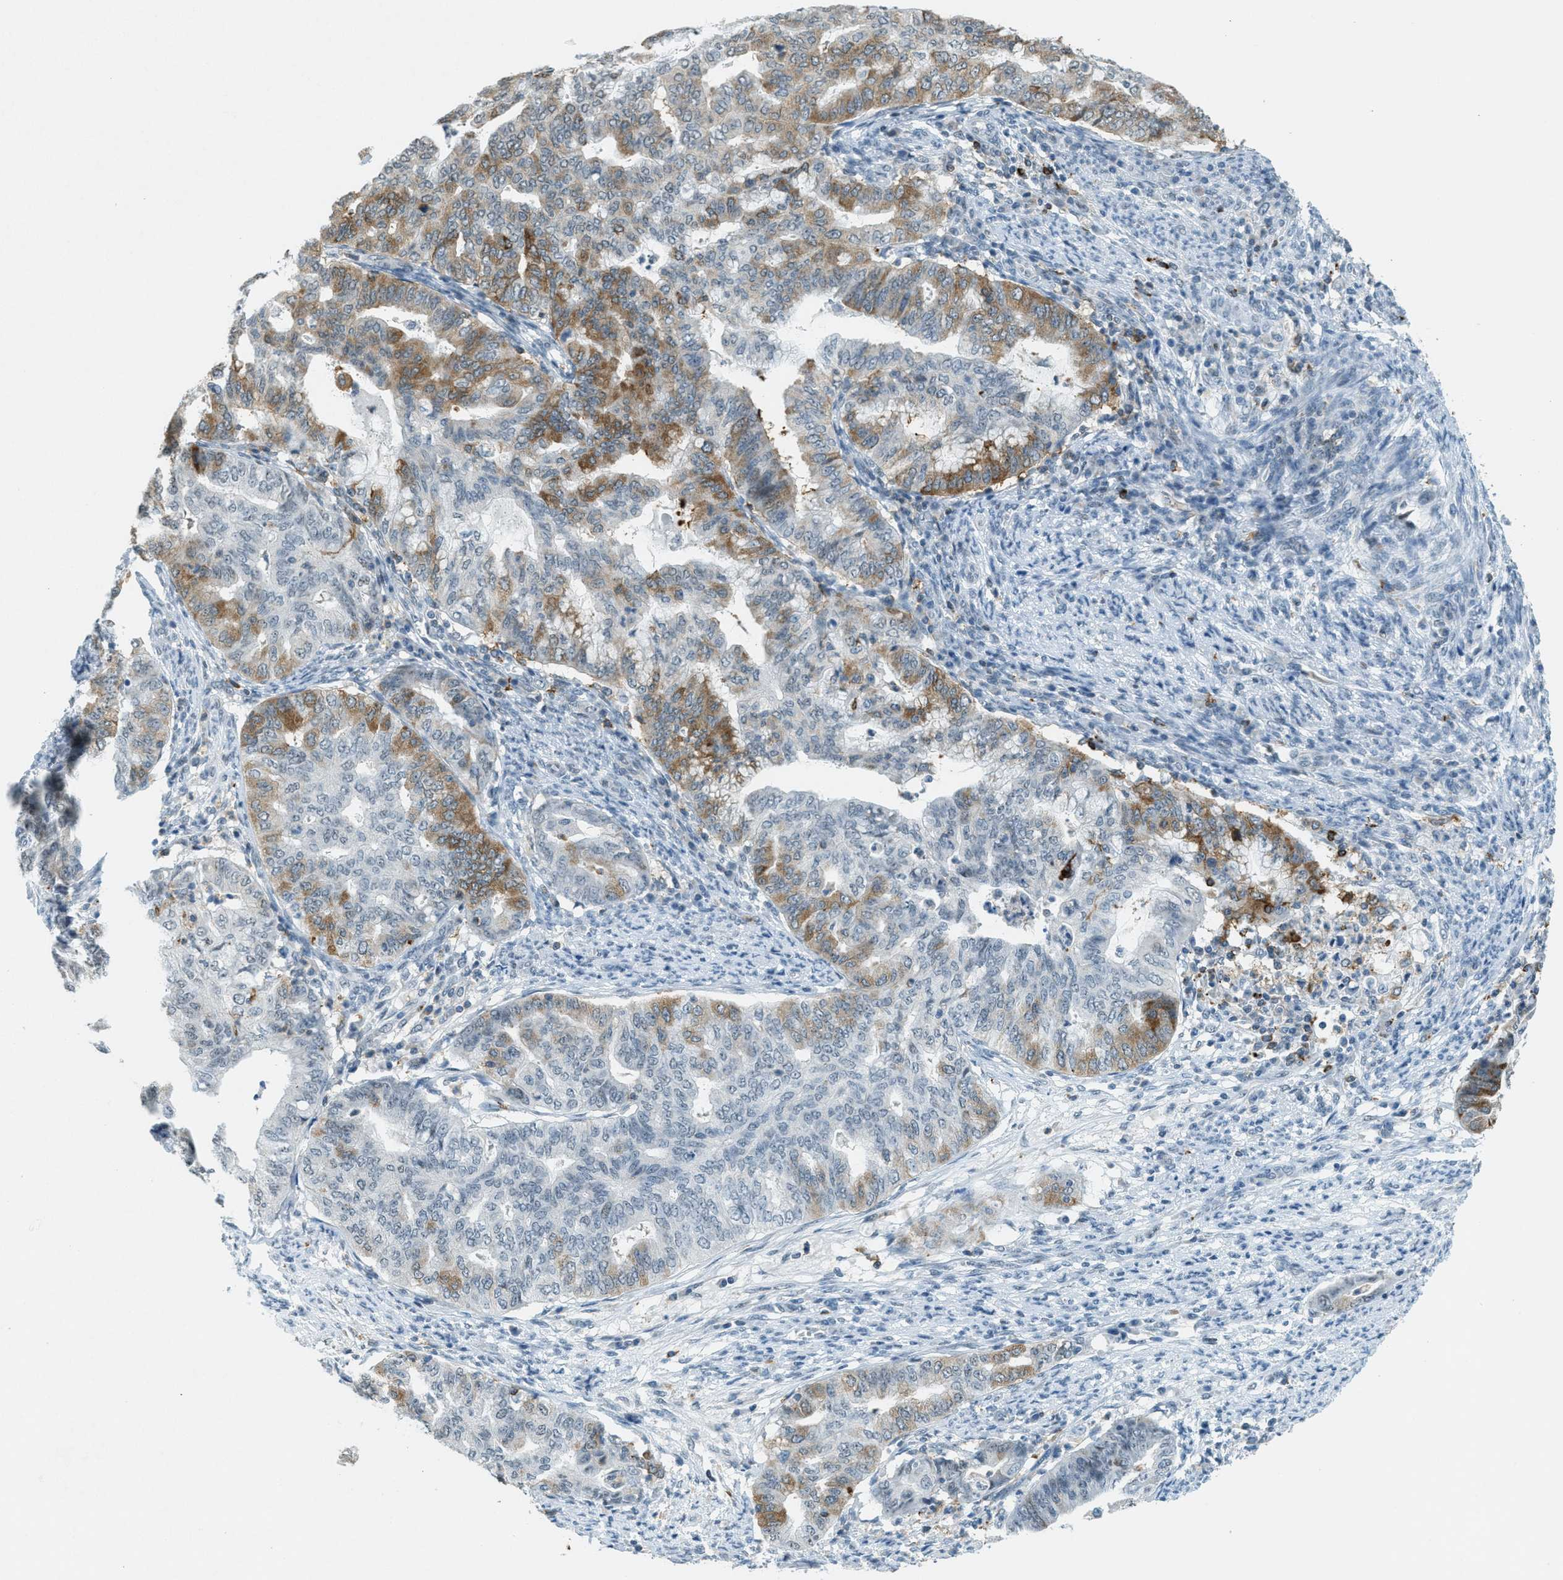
{"staining": {"intensity": "moderate", "quantity": "25%-75%", "location": "cytoplasmic/membranous"}, "tissue": "endometrial cancer", "cell_type": "Tumor cells", "image_type": "cancer", "snomed": [{"axis": "morphology", "description": "Adenocarcinoma, NOS"}, {"axis": "topography", "description": "Endometrium"}], "caption": "Endometrial adenocarcinoma tissue exhibits moderate cytoplasmic/membranous staining in approximately 25%-75% of tumor cells Using DAB (3,3'-diaminobenzidine) (brown) and hematoxylin (blue) stains, captured at high magnification using brightfield microscopy.", "gene": "FYN", "patient": {"sex": "female", "age": 79}}